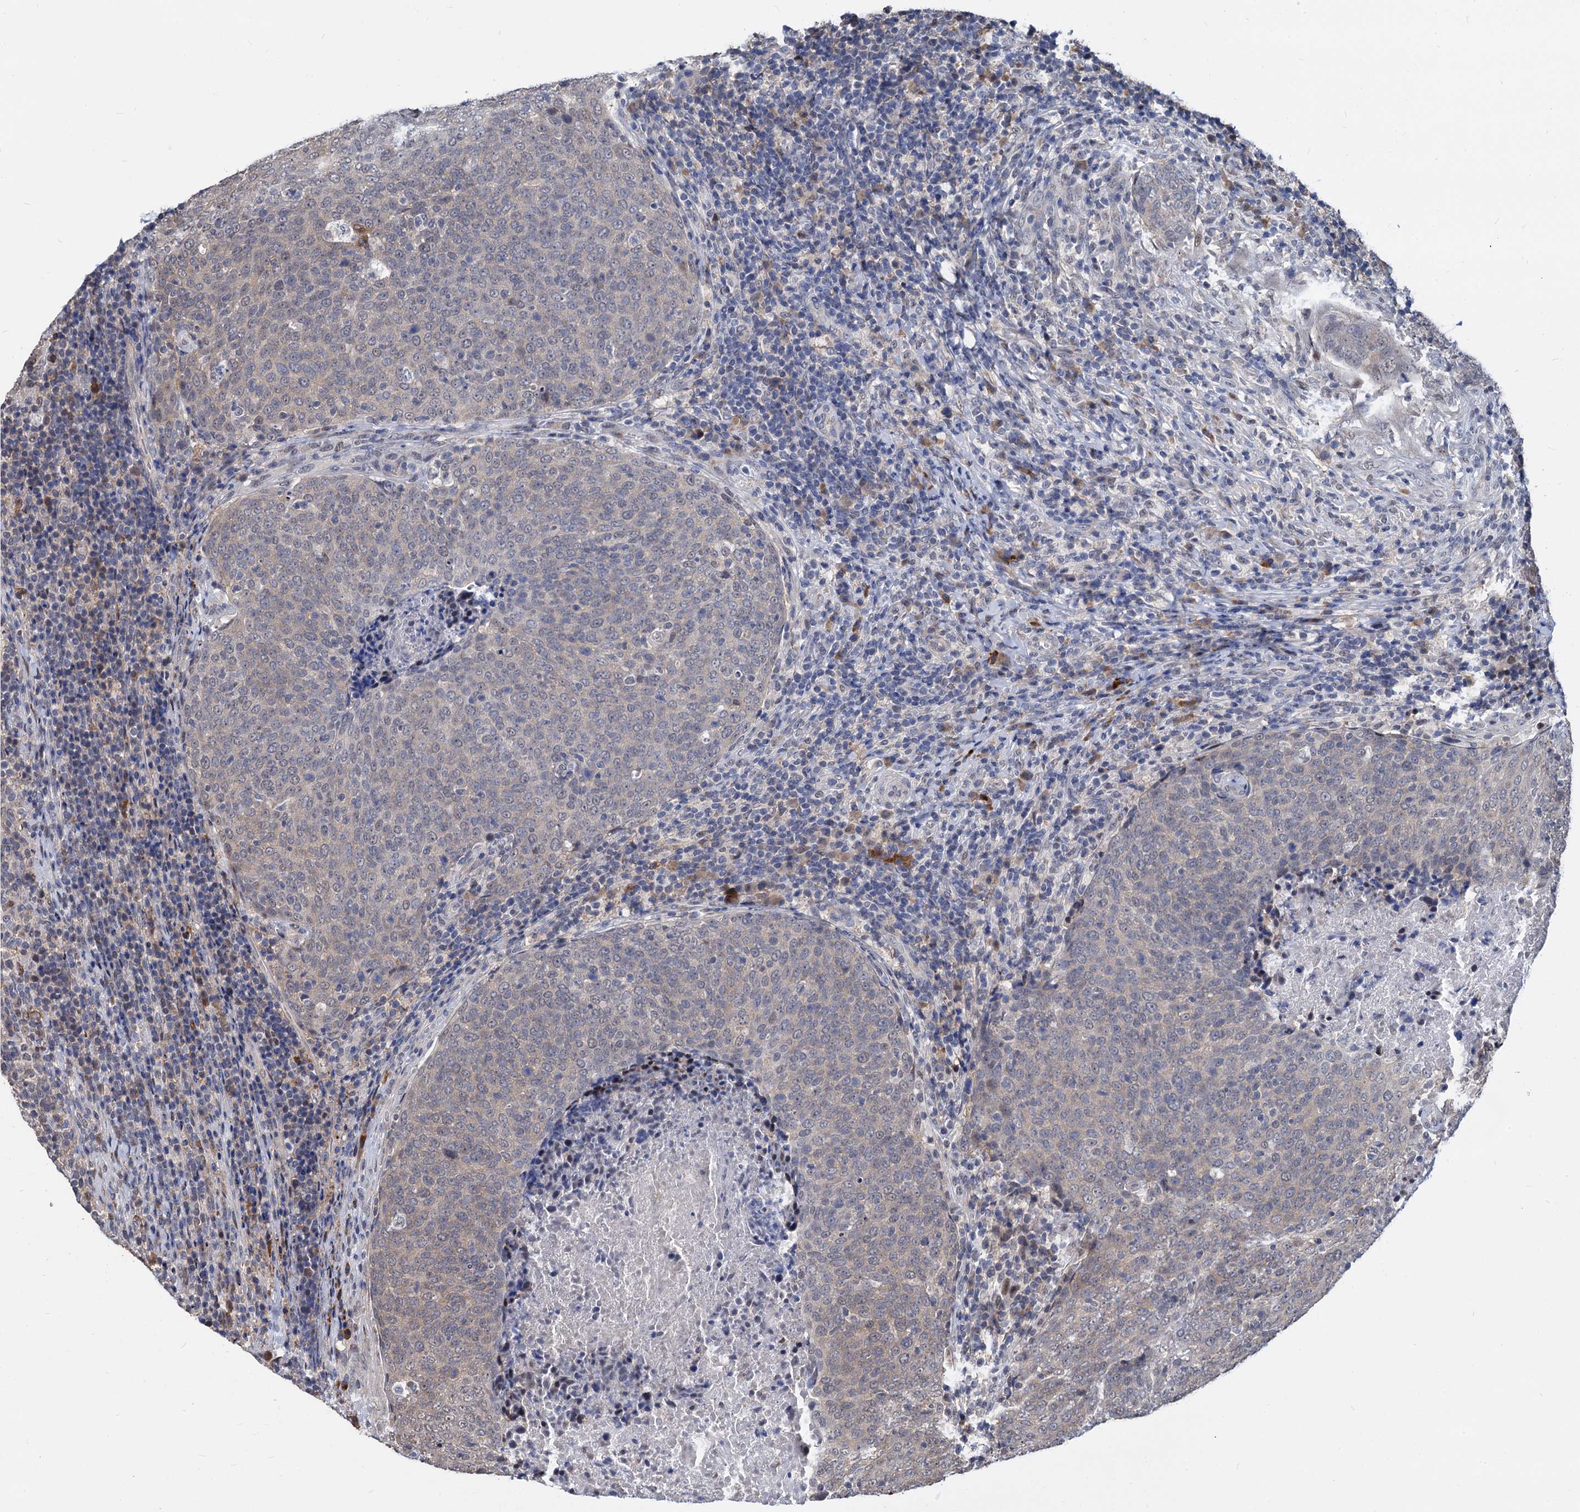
{"staining": {"intensity": "weak", "quantity": "<25%", "location": "cytoplasmic/membranous"}, "tissue": "head and neck cancer", "cell_type": "Tumor cells", "image_type": "cancer", "snomed": [{"axis": "morphology", "description": "Squamous cell carcinoma, NOS"}, {"axis": "morphology", "description": "Squamous cell carcinoma, metastatic, NOS"}, {"axis": "topography", "description": "Lymph node"}, {"axis": "topography", "description": "Head-Neck"}], "caption": "Tumor cells are negative for protein expression in human metastatic squamous cell carcinoma (head and neck).", "gene": "PSMD4", "patient": {"sex": "male", "age": 62}}